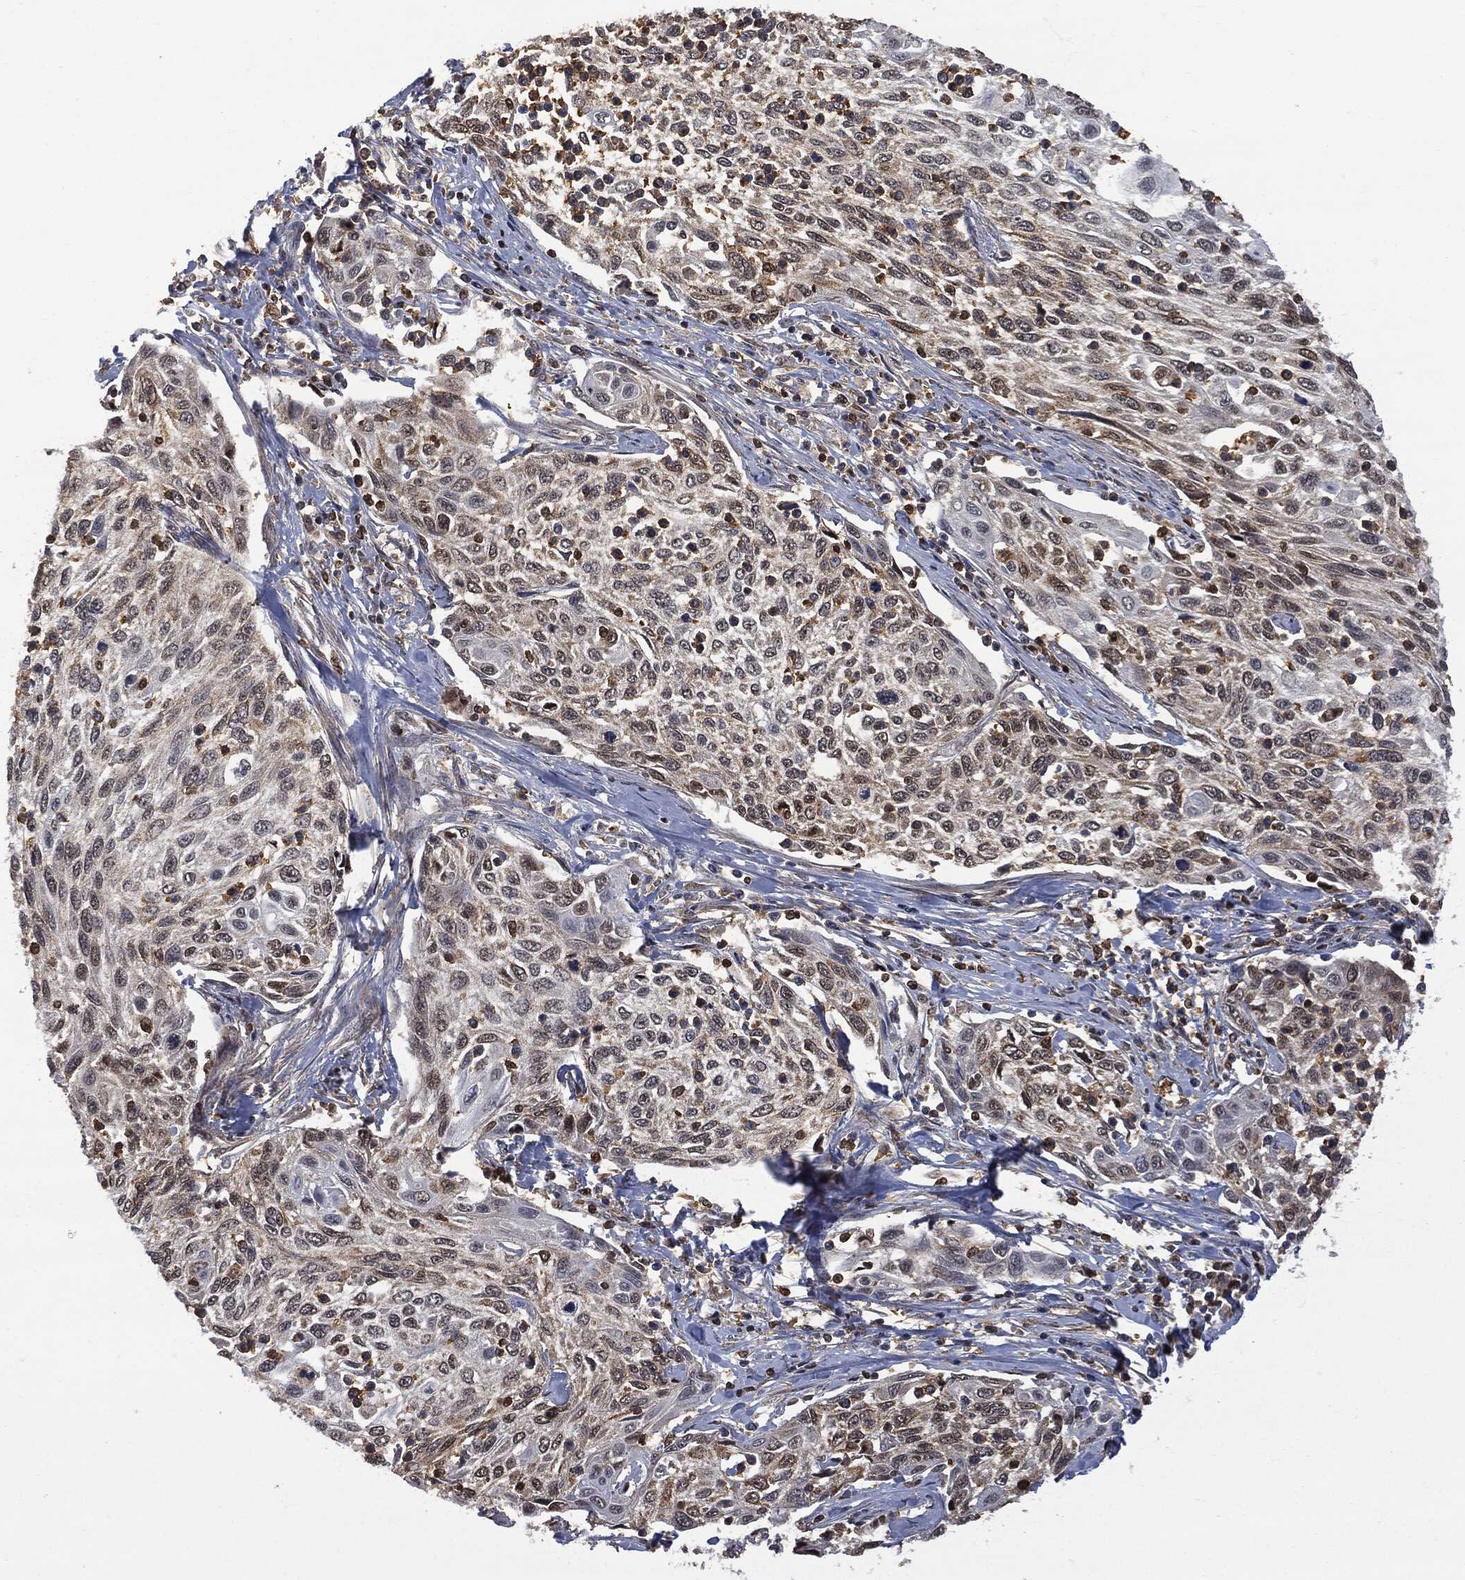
{"staining": {"intensity": "moderate", "quantity": "<25%", "location": "cytoplasmic/membranous"}, "tissue": "cervical cancer", "cell_type": "Tumor cells", "image_type": "cancer", "snomed": [{"axis": "morphology", "description": "Squamous cell carcinoma, NOS"}, {"axis": "topography", "description": "Cervix"}], "caption": "Immunohistochemistry (IHC) of cervical cancer (squamous cell carcinoma) reveals low levels of moderate cytoplasmic/membranous staining in approximately <25% of tumor cells. (brown staining indicates protein expression, while blue staining denotes nuclei).", "gene": "PSMB10", "patient": {"sex": "female", "age": 70}}